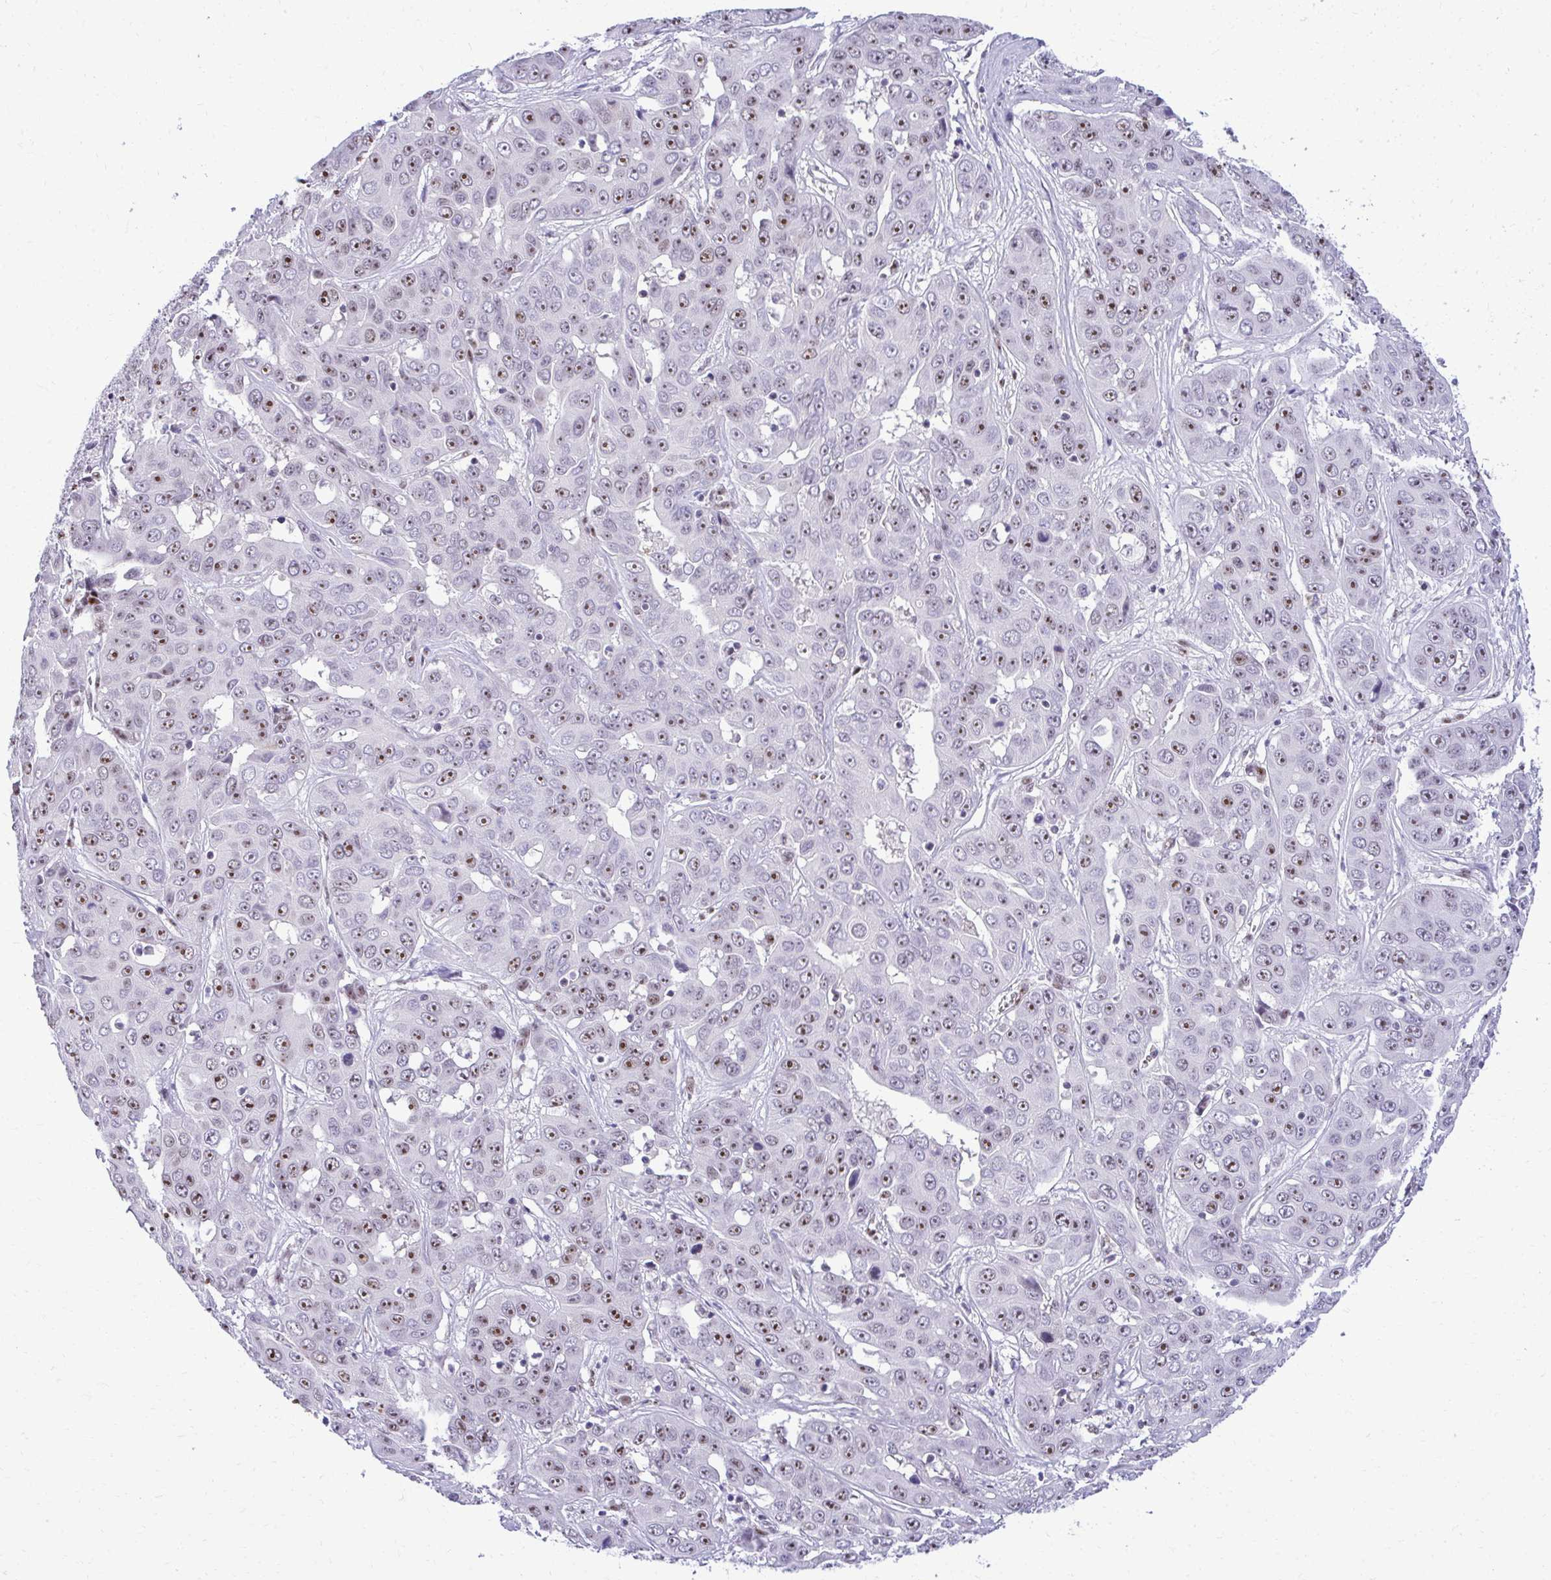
{"staining": {"intensity": "moderate", "quantity": "25%-75%", "location": "nuclear"}, "tissue": "liver cancer", "cell_type": "Tumor cells", "image_type": "cancer", "snomed": [{"axis": "morphology", "description": "Cholangiocarcinoma"}, {"axis": "topography", "description": "Liver"}], "caption": "A brown stain labels moderate nuclear expression of a protein in human liver cholangiocarcinoma tumor cells.", "gene": "PELP1", "patient": {"sex": "female", "age": 52}}